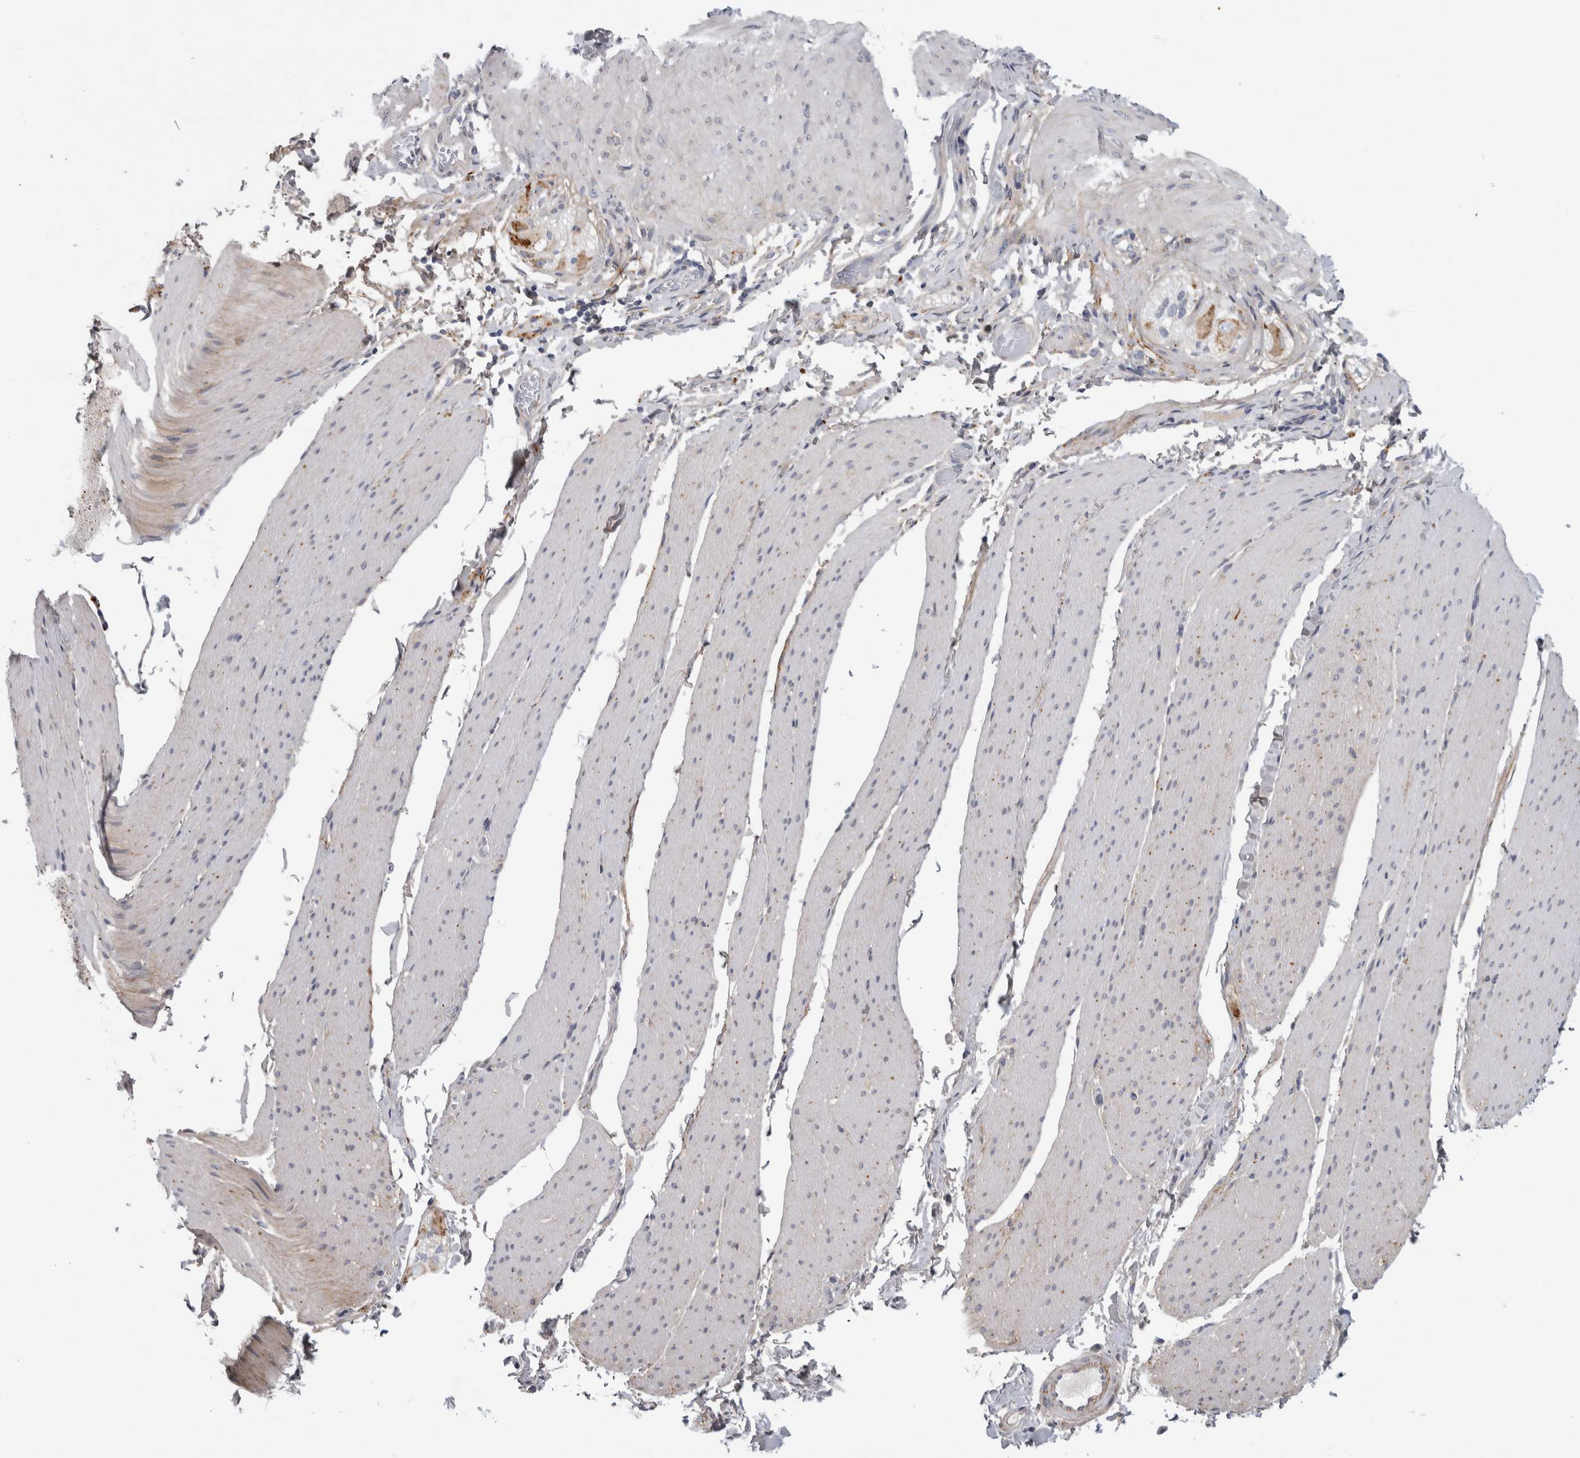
{"staining": {"intensity": "weak", "quantity": "25%-75%", "location": "cytoplasmic/membranous"}, "tissue": "smooth muscle", "cell_type": "Smooth muscle cells", "image_type": "normal", "snomed": [{"axis": "morphology", "description": "Normal tissue, NOS"}, {"axis": "topography", "description": "Smooth muscle"}, {"axis": "topography", "description": "Small intestine"}], "caption": "Smooth muscle cells demonstrate weak cytoplasmic/membranous staining in approximately 25%-75% of cells in benign smooth muscle. The staining was performed using DAB, with brown indicating positive protein expression. Nuclei are stained blue with hematoxylin.", "gene": "ATXN2", "patient": {"sex": "female", "age": 84}}